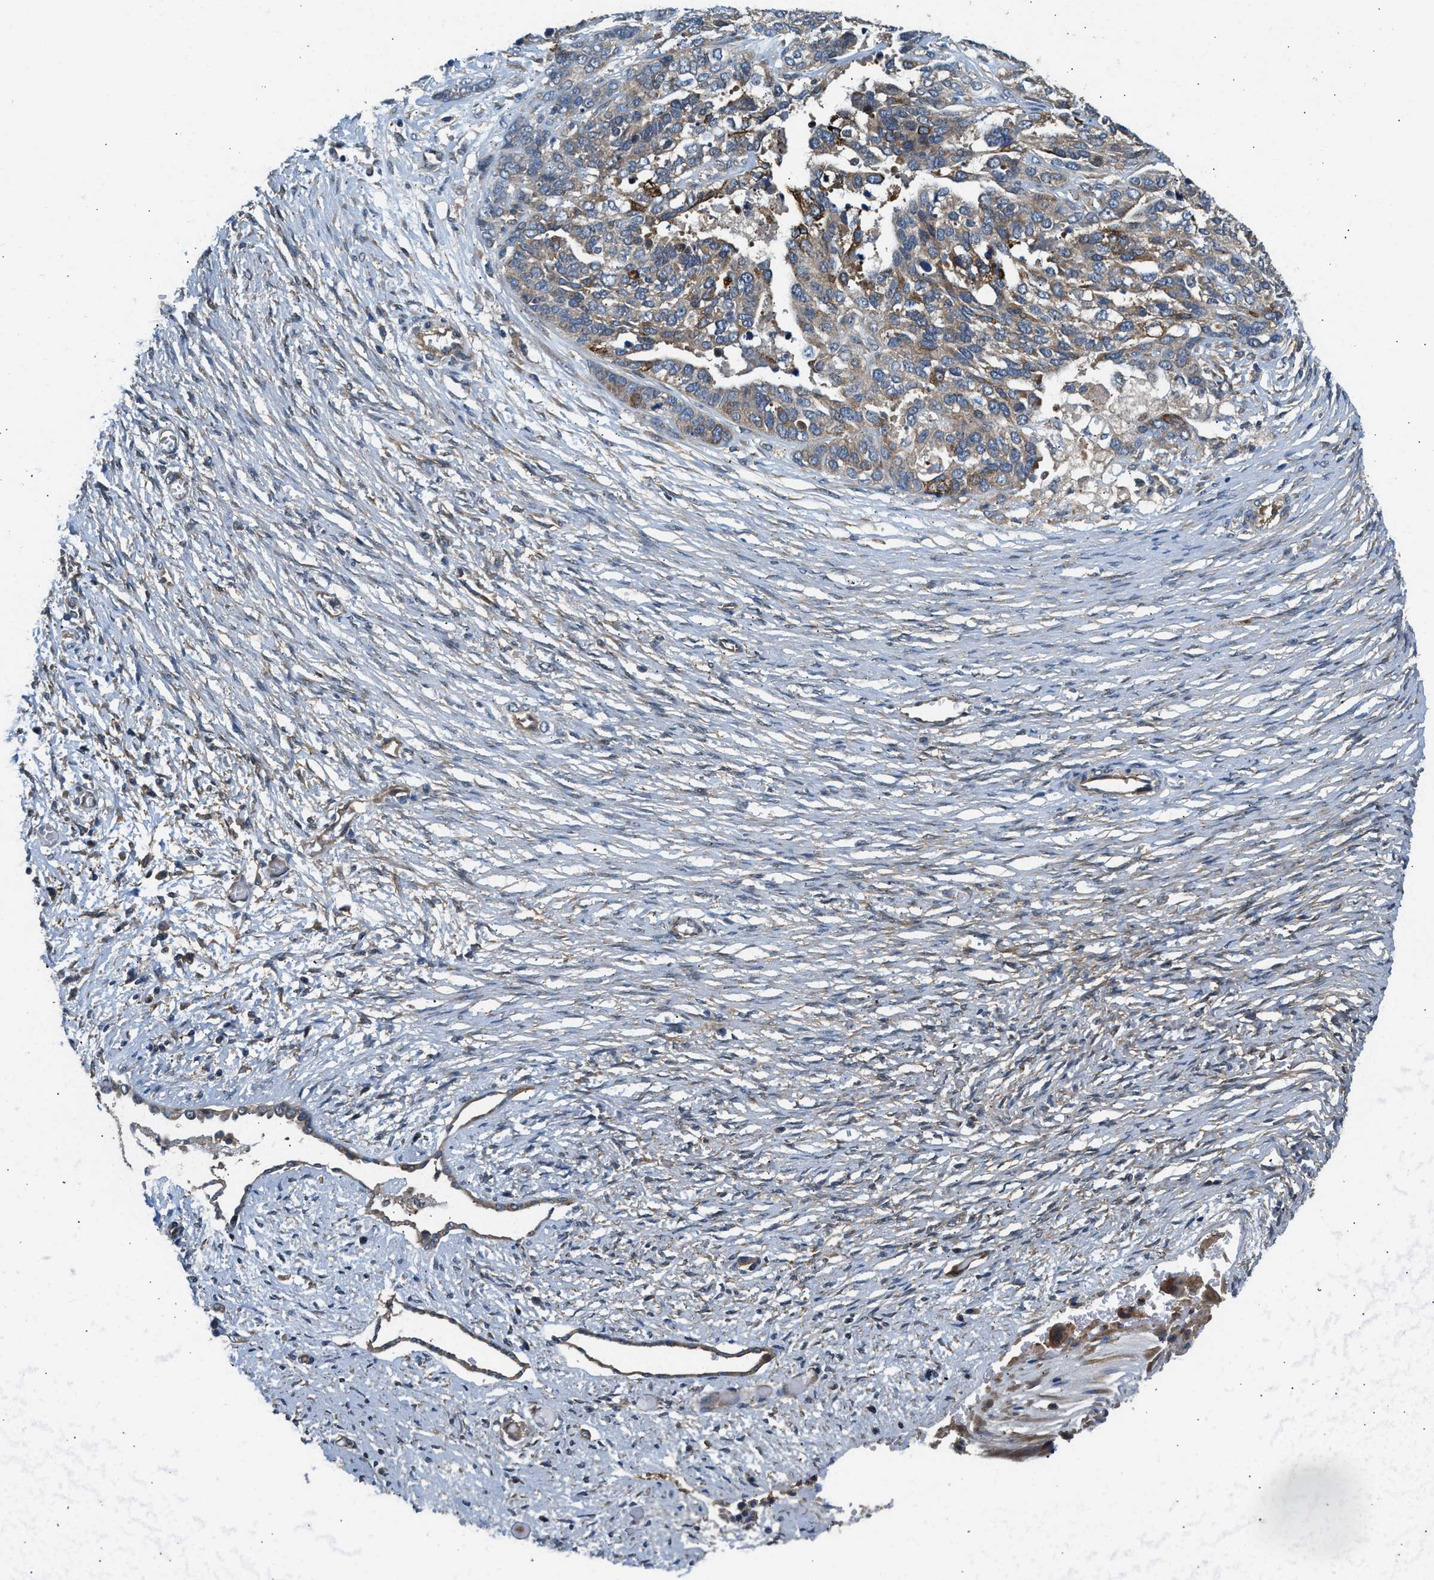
{"staining": {"intensity": "moderate", "quantity": "25%-75%", "location": "cytoplasmic/membranous"}, "tissue": "ovarian cancer", "cell_type": "Tumor cells", "image_type": "cancer", "snomed": [{"axis": "morphology", "description": "Cystadenocarcinoma, serous, NOS"}, {"axis": "topography", "description": "Ovary"}], "caption": "Brown immunohistochemical staining in human ovarian cancer demonstrates moderate cytoplasmic/membranous expression in about 25%-75% of tumor cells.", "gene": "IL3RA", "patient": {"sex": "female", "age": 44}}